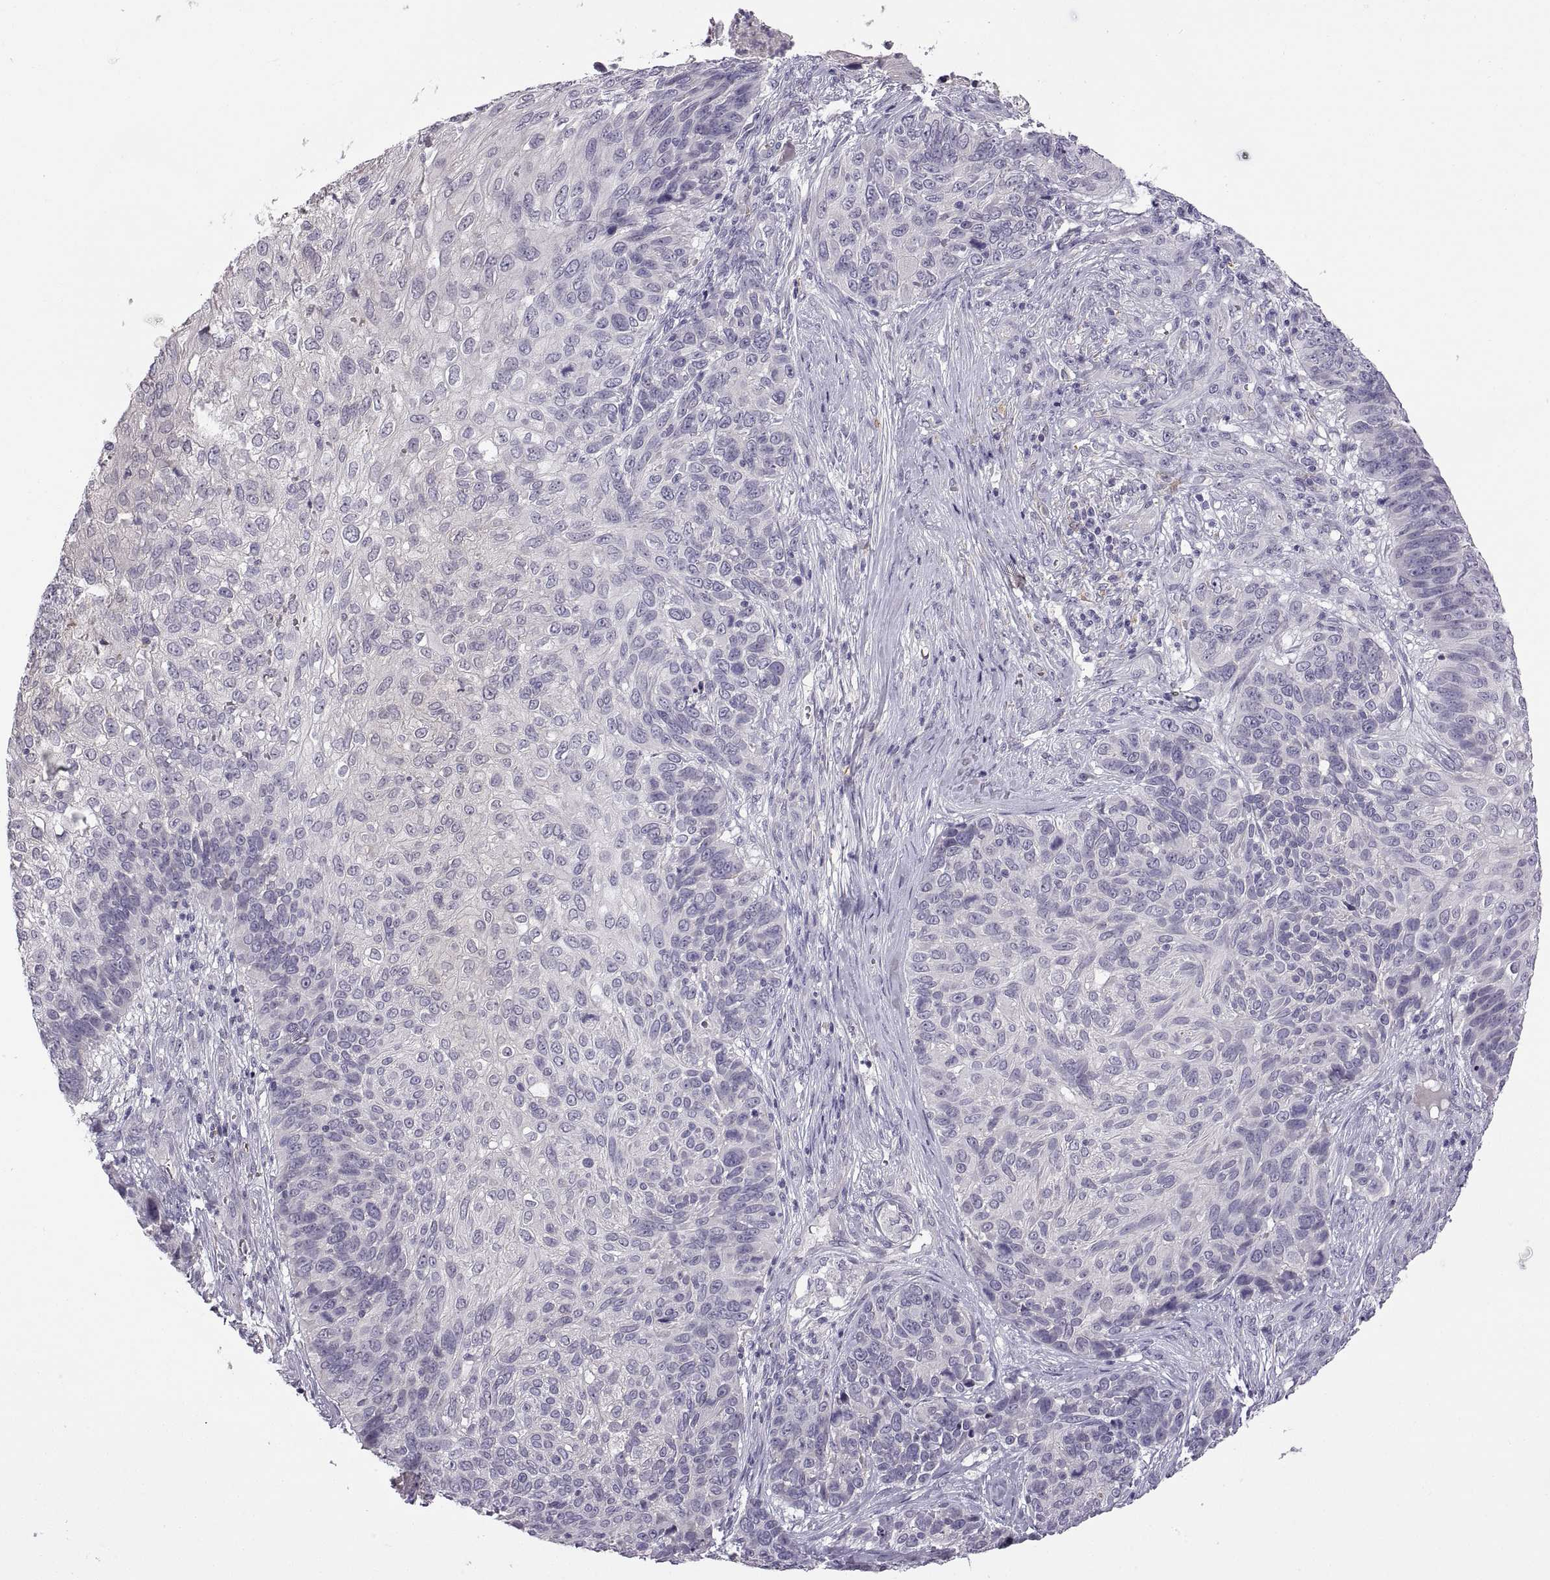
{"staining": {"intensity": "negative", "quantity": "none", "location": "none"}, "tissue": "skin cancer", "cell_type": "Tumor cells", "image_type": "cancer", "snomed": [{"axis": "morphology", "description": "Squamous cell carcinoma, NOS"}, {"axis": "topography", "description": "Skin"}], "caption": "A photomicrograph of human skin cancer is negative for staining in tumor cells.", "gene": "MEIOC", "patient": {"sex": "male", "age": 92}}